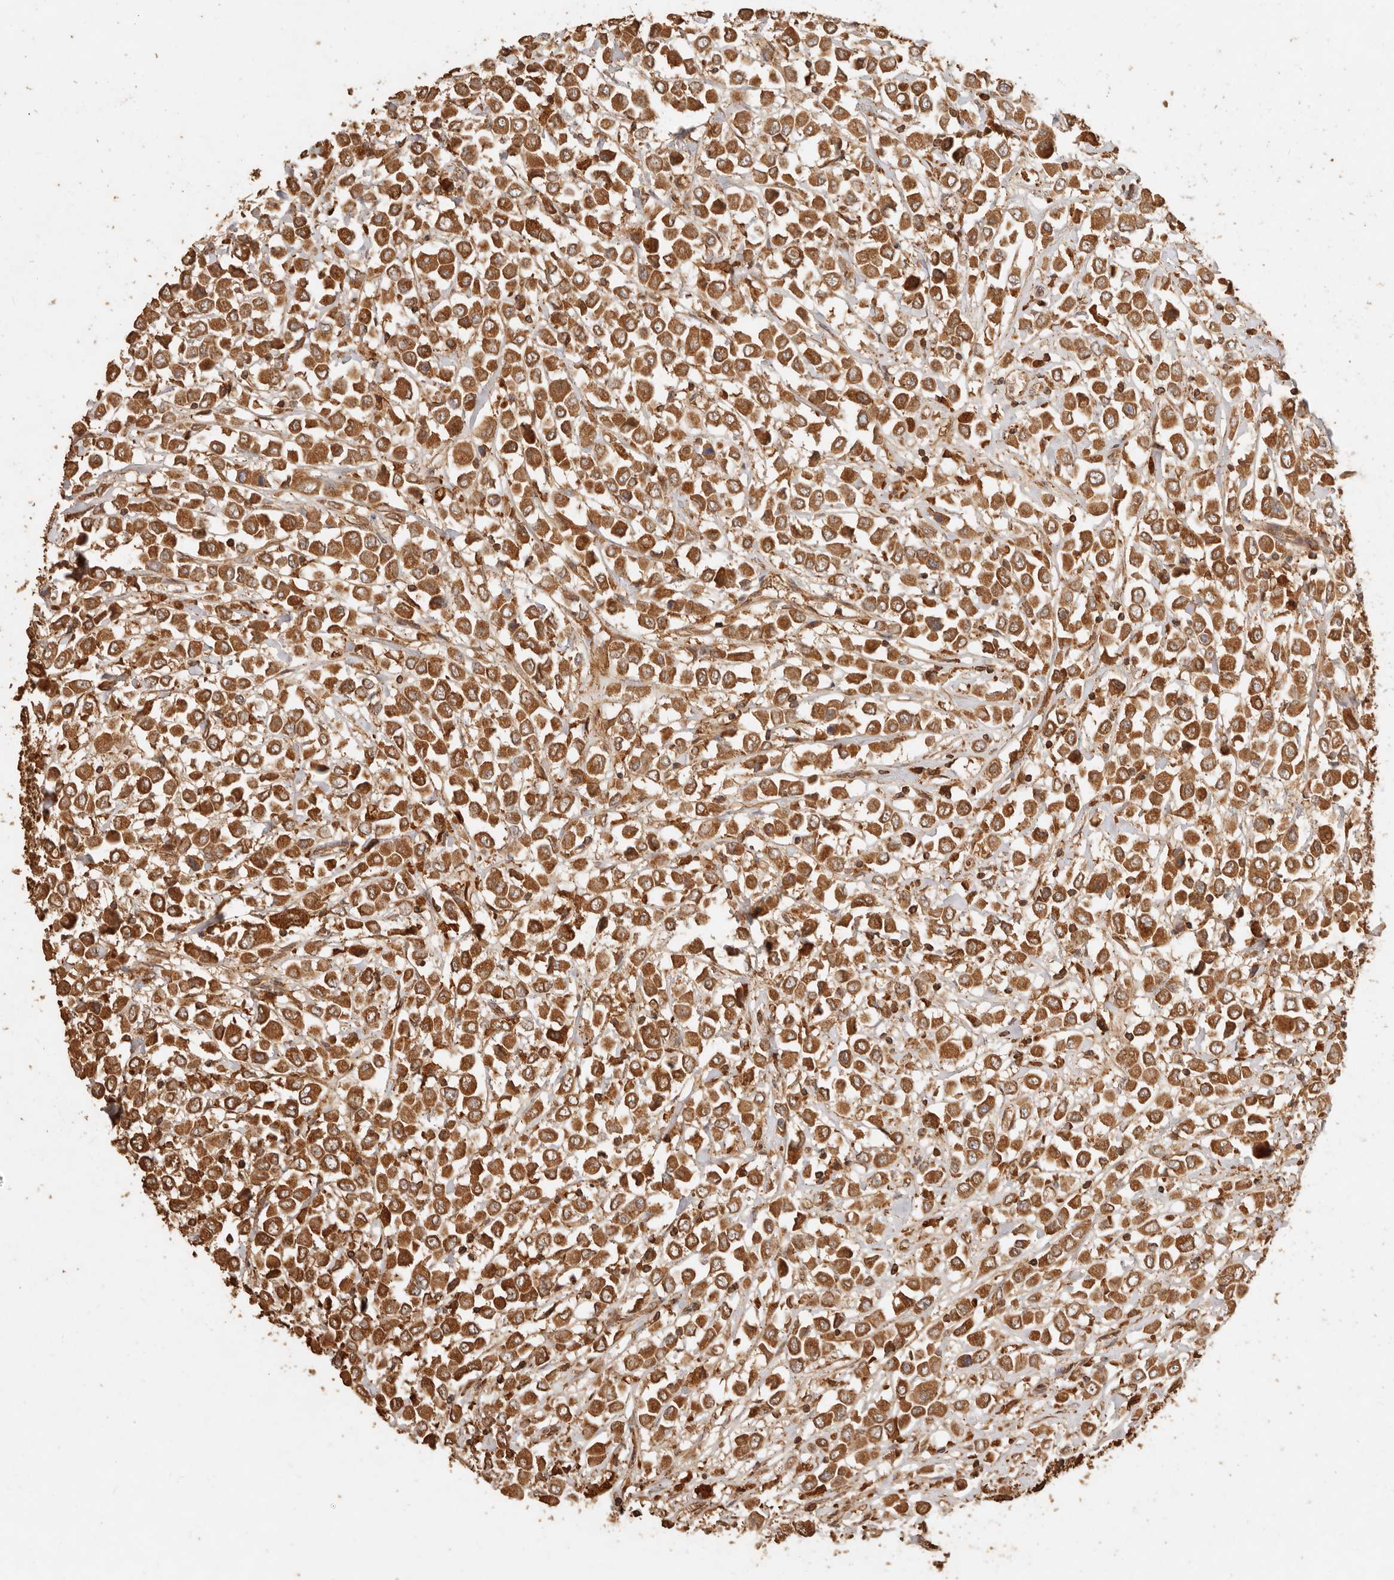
{"staining": {"intensity": "strong", "quantity": ">75%", "location": "cytoplasmic/membranous"}, "tissue": "breast cancer", "cell_type": "Tumor cells", "image_type": "cancer", "snomed": [{"axis": "morphology", "description": "Duct carcinoma"}, {"axis": "topography", "description": "Breast"}], "caption": "This image exhibits immunohistochemistry staining of human breast intraductal carcinoma, with high strong cytoplasmic/membranous staining in about >75% of tumor cells.", "gene": "FAM180B", "patient": {"sex": "female", "age": 61}}